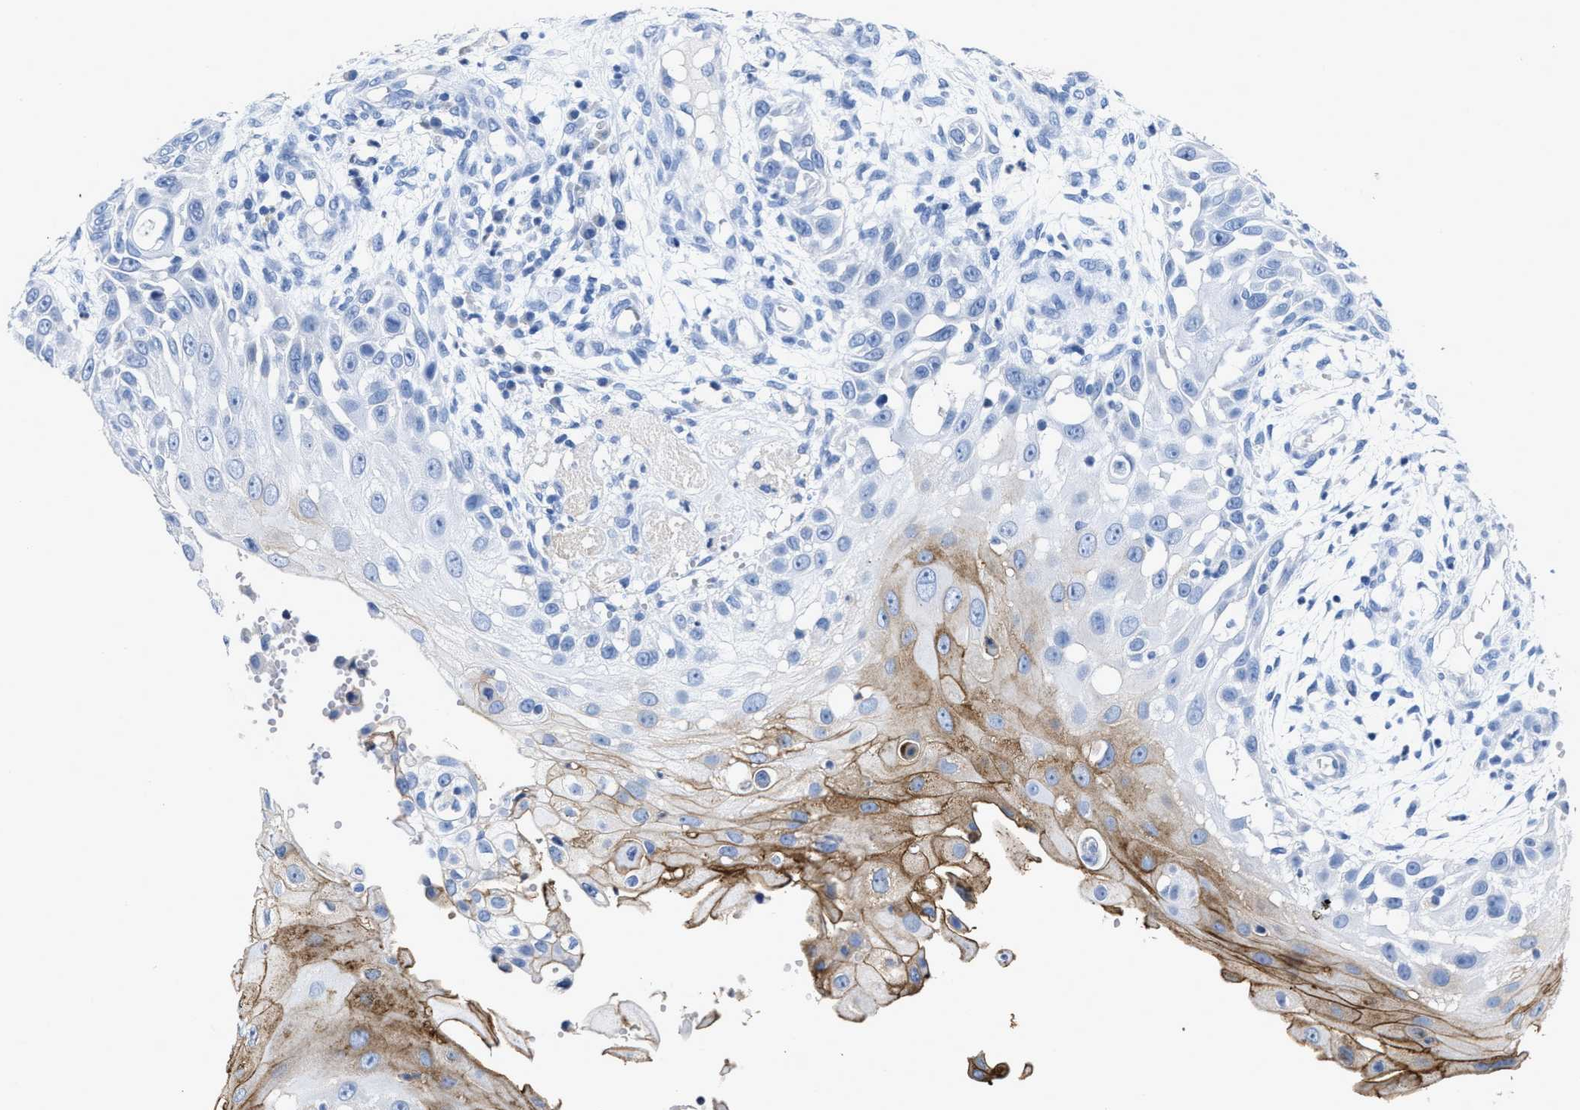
{"staining": {"intensity": "moderate", "quantity": "<25%", "location": "cytoplasmic/membranous"}, "tissue": "skin cancer", "cell_type": "Tumor cells", "image_type": "cancer", "snomed": [{"axis": "morphology", "description": "Squamous cell carcinoma, NOS"}, {"axis": "topography", "description": "Skin"}], "caption": "Immunohistochemical staining of human squamous cell carcinoma (skin) displays low levels of moderate cytoplasmic/membranous protein staining in approximately <25% of tumor cells. (IHC, brightfield microscopy, high magnification).", "gene": "CEACAM5", "patient": {"sex": "female", "age": 44}}